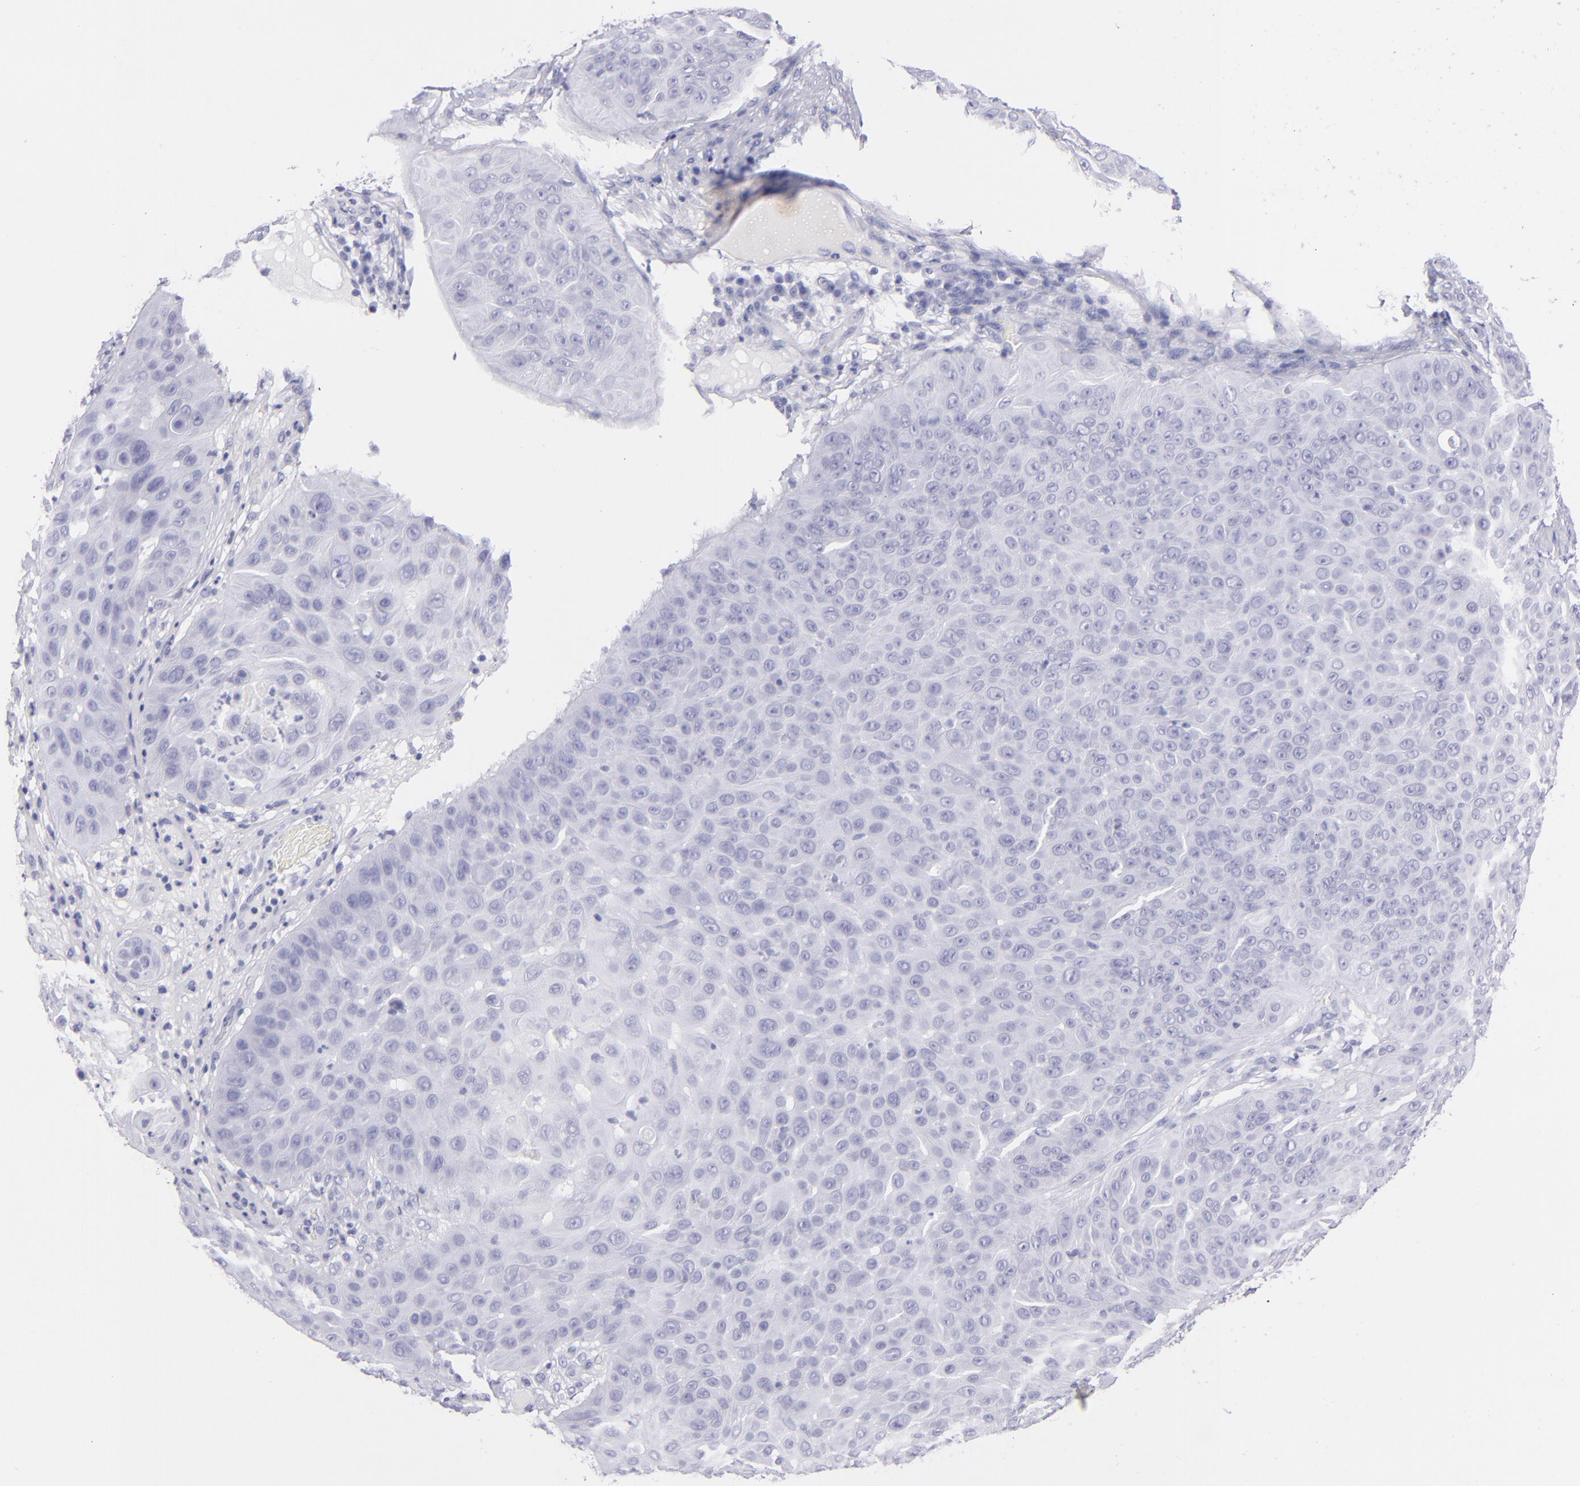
{"staining": {"intensity": "negative", "quantity": "none", "location": "none"}, "tissue": "skin cancer", "cell_type": "Tumor cells", "image_type": "cancer", "snomed": [{"axis": "morphology", "description": "Squamous cell carcinoma, NOS"}, {"axis": "topography", "description": "Skin"}], "caption": "IHC image of neoplastic tissue: human skin cancer (squamous cell carcinoma) stained with DAB reveals no significant protein staining in tumor cells.", "gene": "PRPH", "patient": {"sex": "male", "age": 82}}